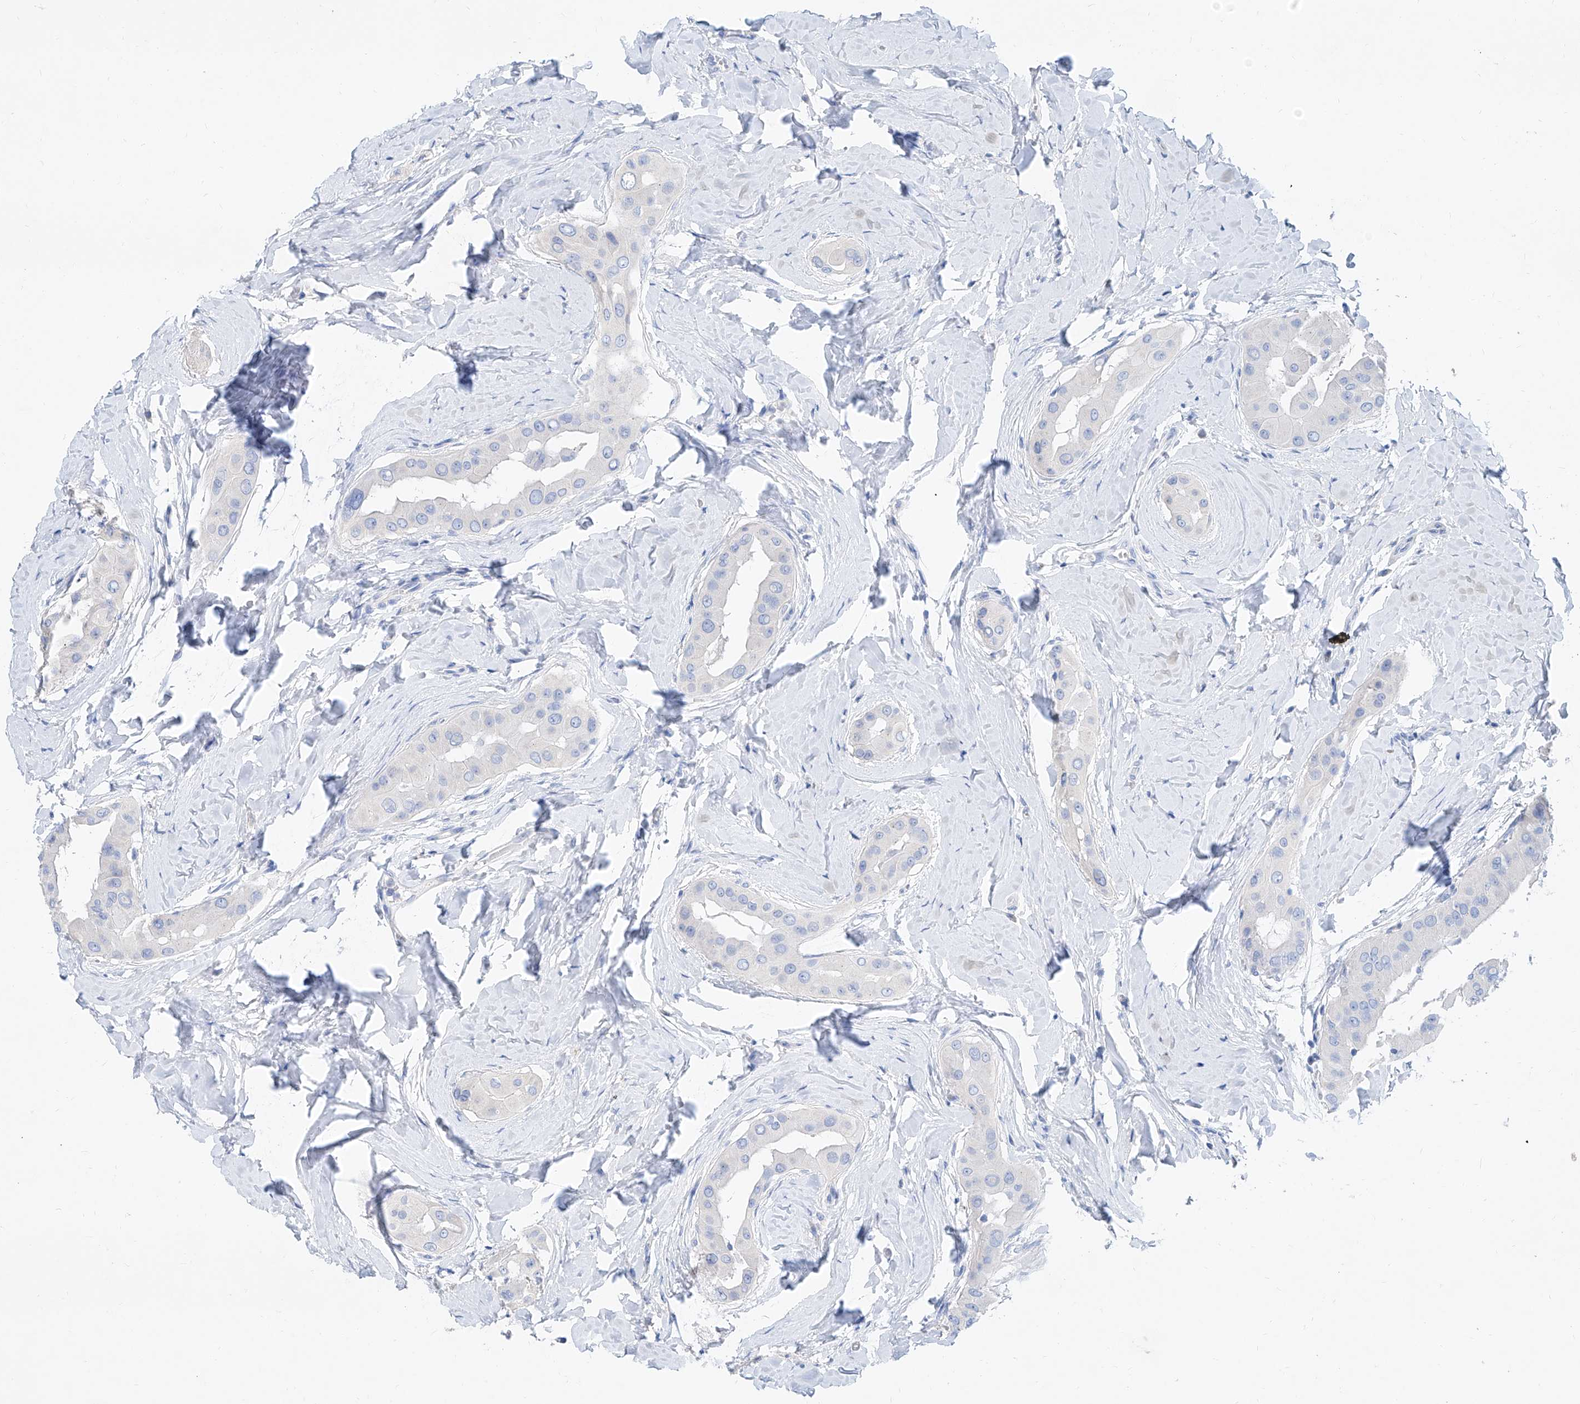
{"staining": {"intensity": "negative", "quantity": "none", "location": "none"}, "tissue": "thyroid cancer", "cell_type": "Tumor cells", "image_type": "cancer", "snomed": [{"axis": "morphology", "description": "Papillary adenocarcinoma, NOS"}, {"axis": "topography", "description": "Thyroid gland"}], "caption": "Thyroid cancer stained for a protein using immunohistochemistry shows no staining tumor cells.", "gene": "SLC25A29", "patient": {"sex": "male", "age": 33}}